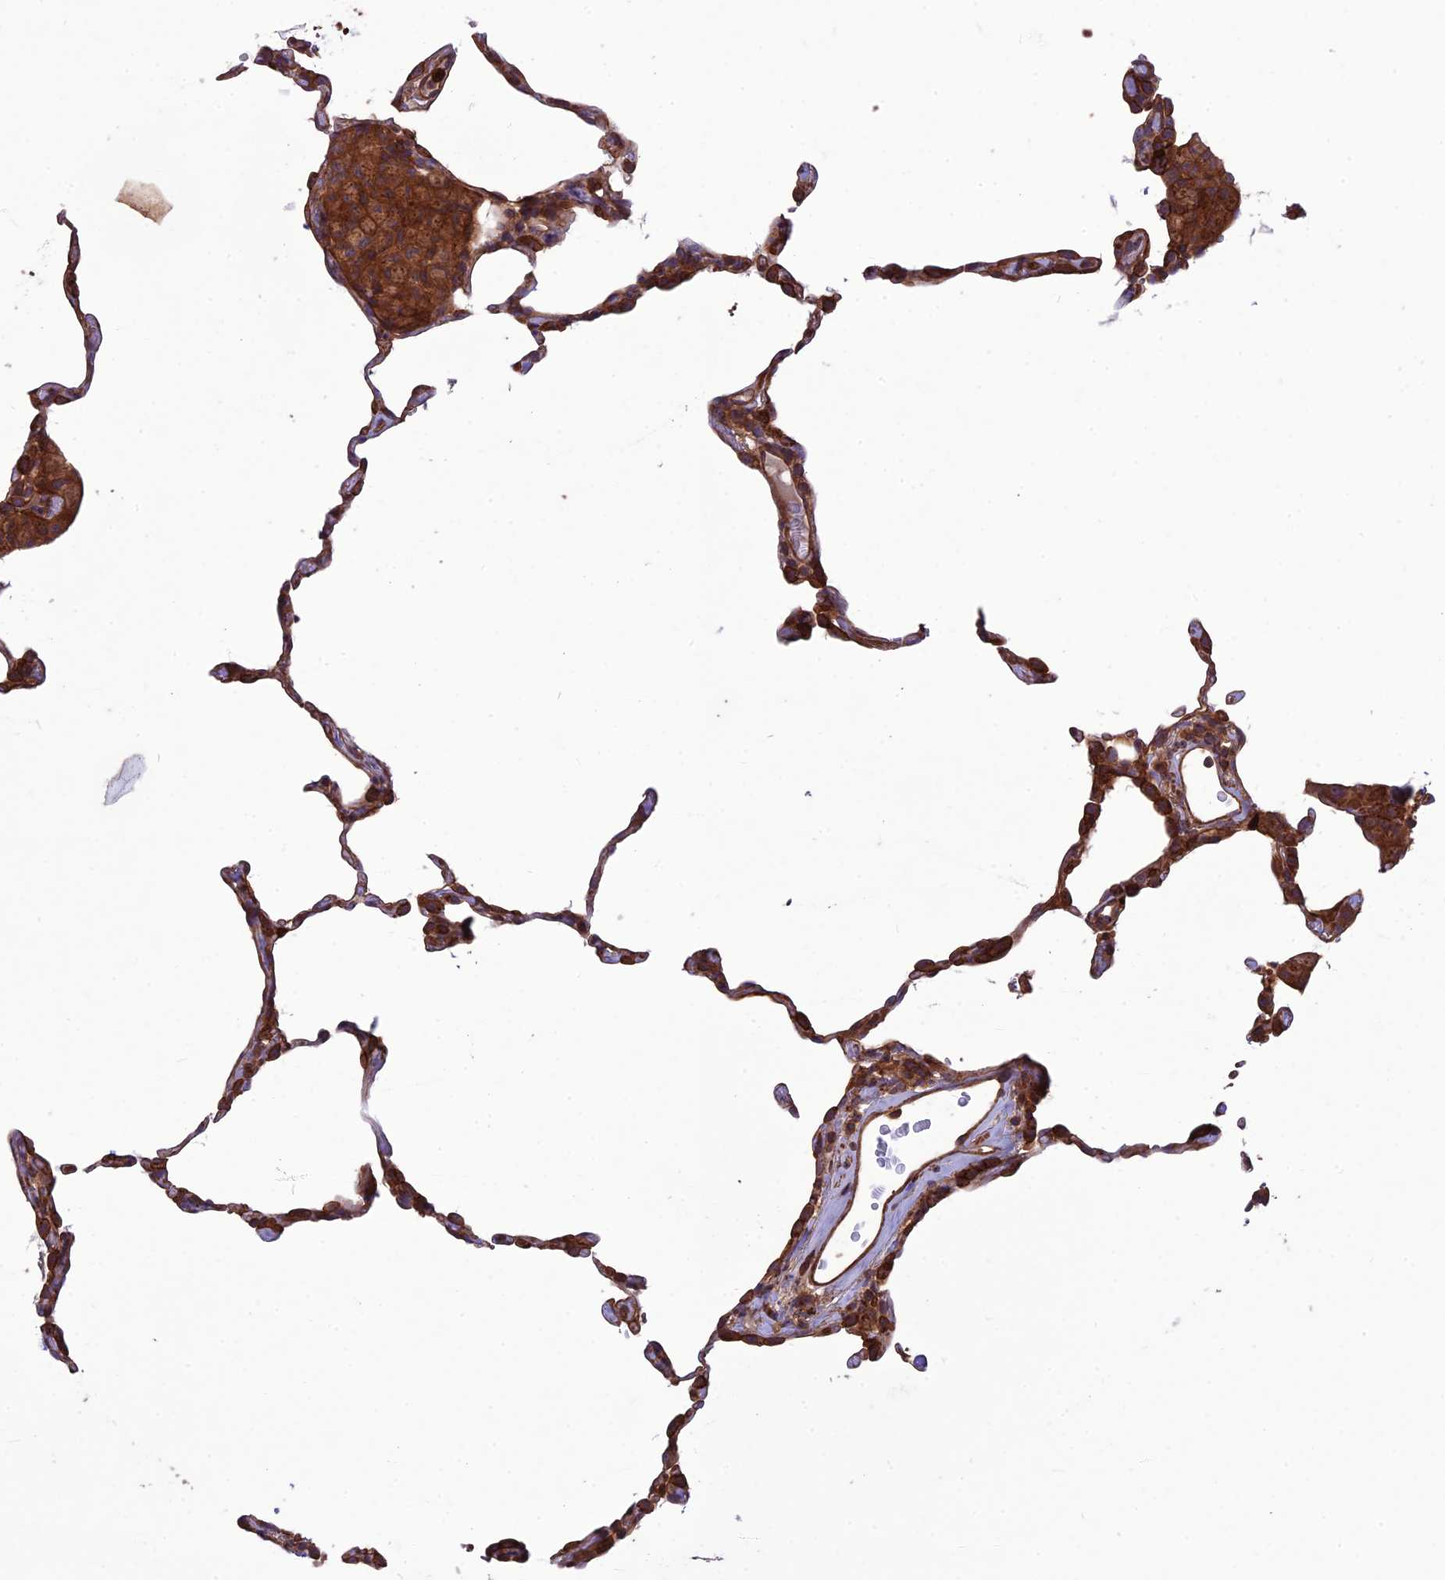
{"staining": {"intensity": "moderate", "quantity": "25%-75%", "location": "cytoplasmic/membranous"}, "tissue": "lung", "cell_type": "Alveolar cells", "image_type": "normal", "snomed": [{"axis": "morphology", "description": "Normal tissue, NOS"}, {"axis": "topography", "description": "Lung"}], "caption": "A medium amount of moderate cytoplasmic/membranous positivity is appreciated in about 25%-75% of alveolar cells in normal lung.", "gene": "TMEM131L", "patient": {"sex": "female", "age": 57}}